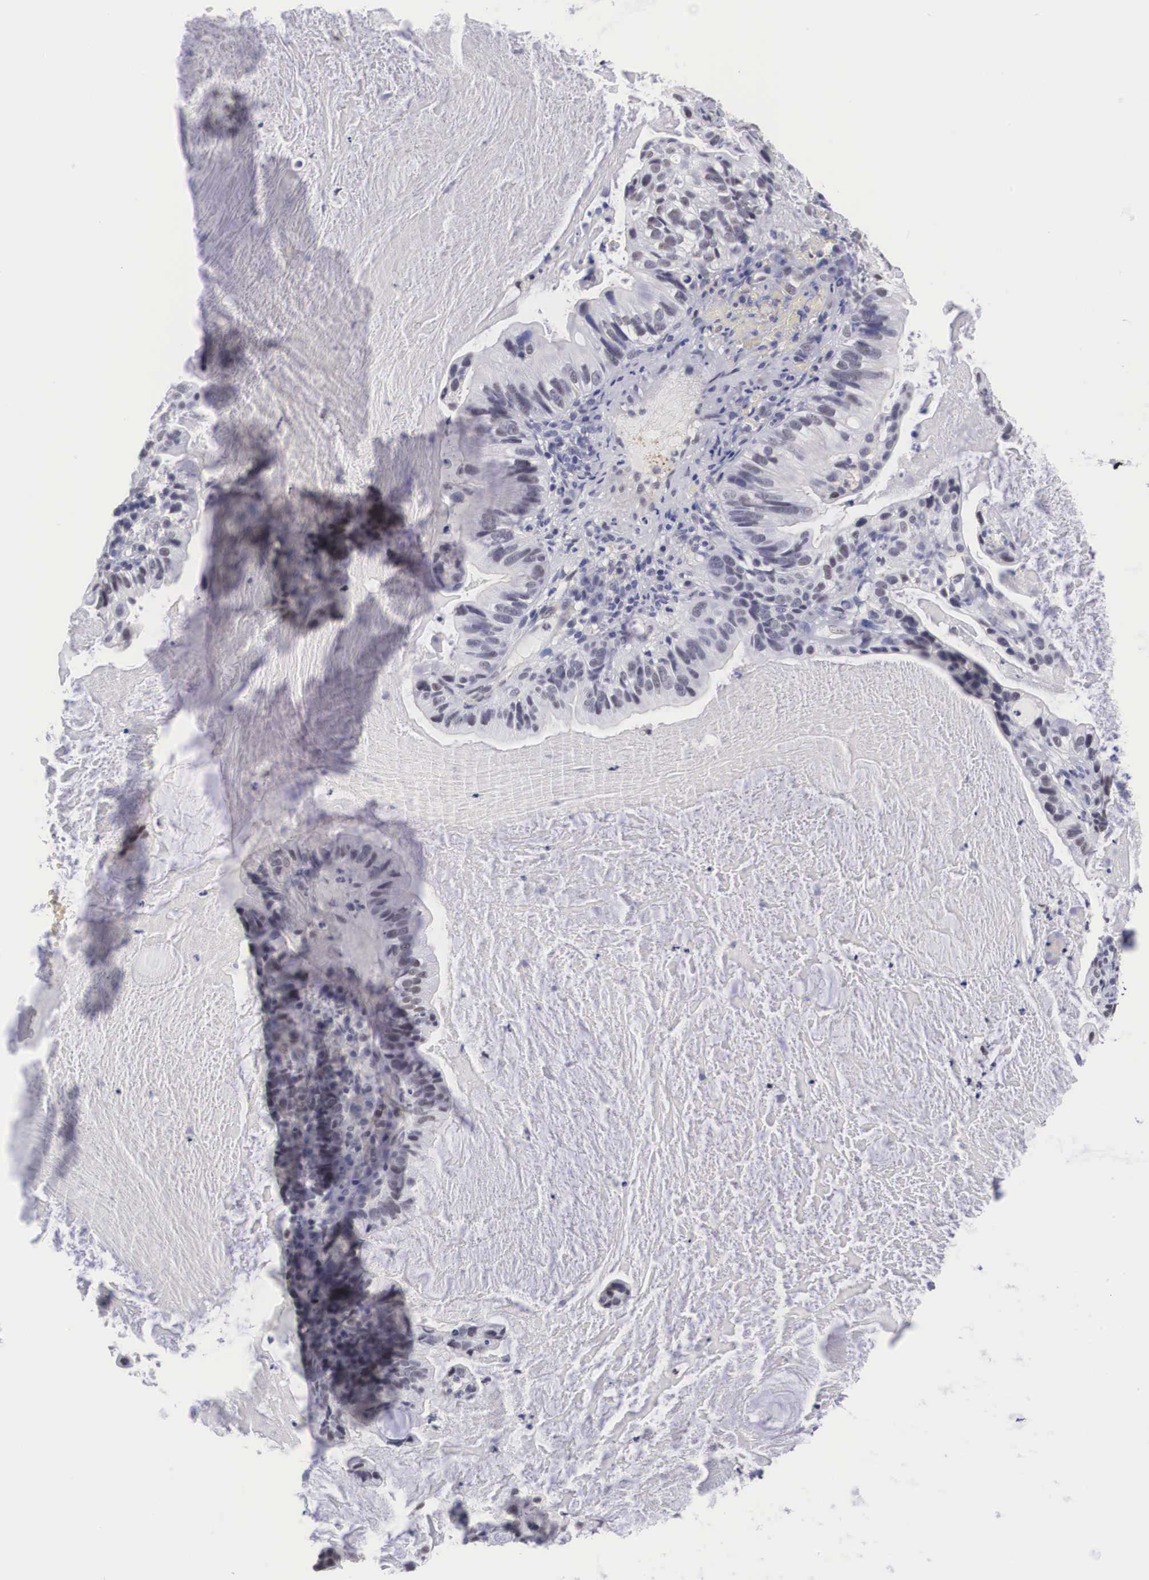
{"staining": {"intensity": "negative", "quantity": "none", "location": "none"}, "tissue": "cervical cancer", "cell_type": "Tumor cells", "image_type": "cancer", "snomed": [{"axis": "morphology", "description": "Adenocarcinoma, NOS"}, {"axis": "topography", "description": "Cervix"}], "caption": "This image is of cervical cancer stained with immunohistochemistry (IHC) to label a protein in brown with the nuclei are counter-stained blue. There is no expression in tumor cells.", "gene": "NR4A2", "patient": {"sex": "female", "age": 41}}